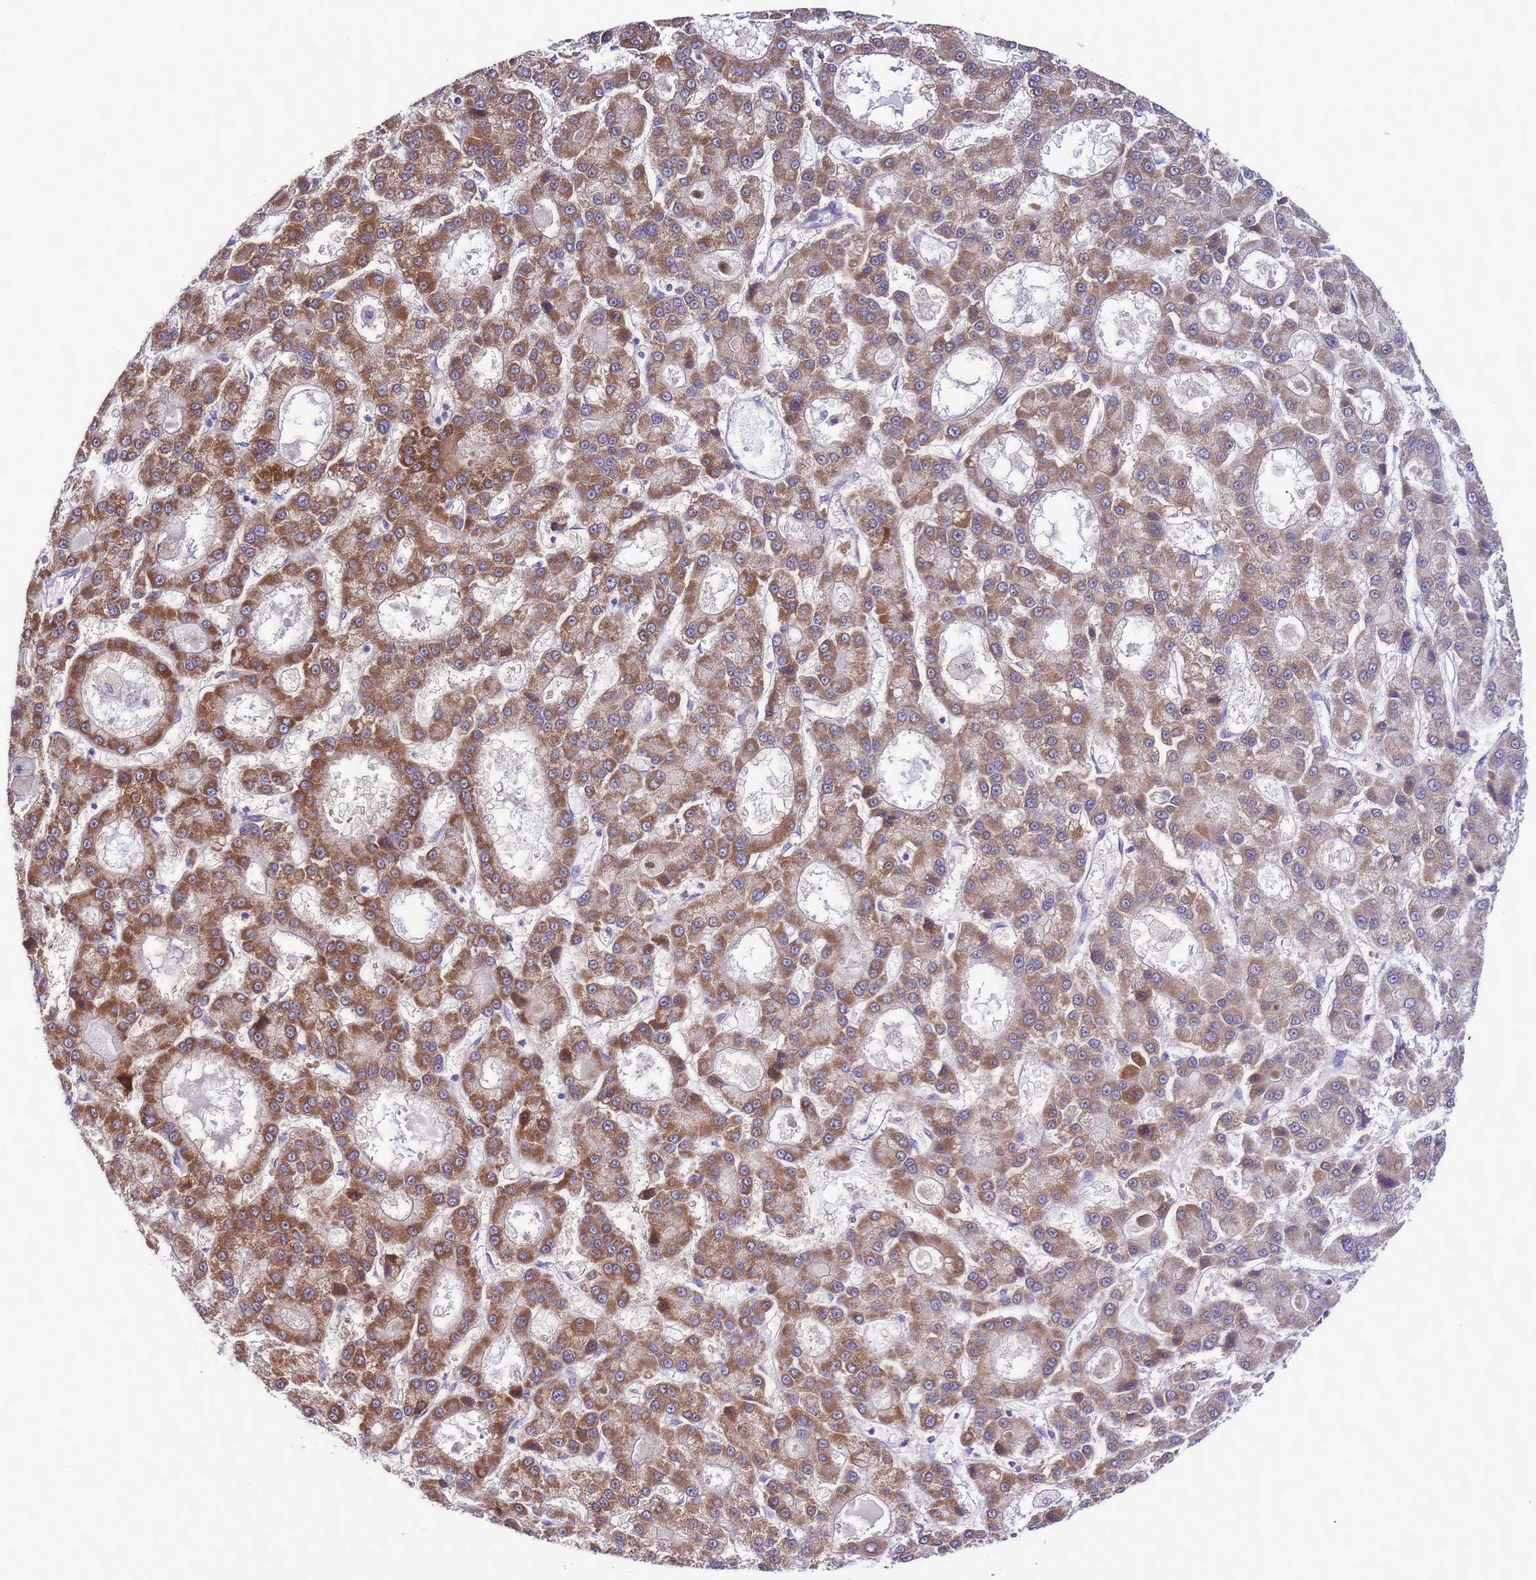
{"staining": {"intensity": "moderate", "quantity": ">75%", "location": "cytoplasmic/membranous"}, "tissue": "liver cancer", "cell_type": "Tumor cells", "image_type": "cancer", "snomed": [{"axis": "morphology", "description": "Carcinoma, Hepatocellular, NOS"}, {"axis": "topography", "description": "Liver"}], "caption": "Immunohistochemical staining of liver cancer (hepatocellular carcinoma) shows medium levels of moderate cytoplasmic/membranous positivity in about >75% of tumor cells.", "gene": "UEVLD", "patient": {"sex": "male", "age": 70}}